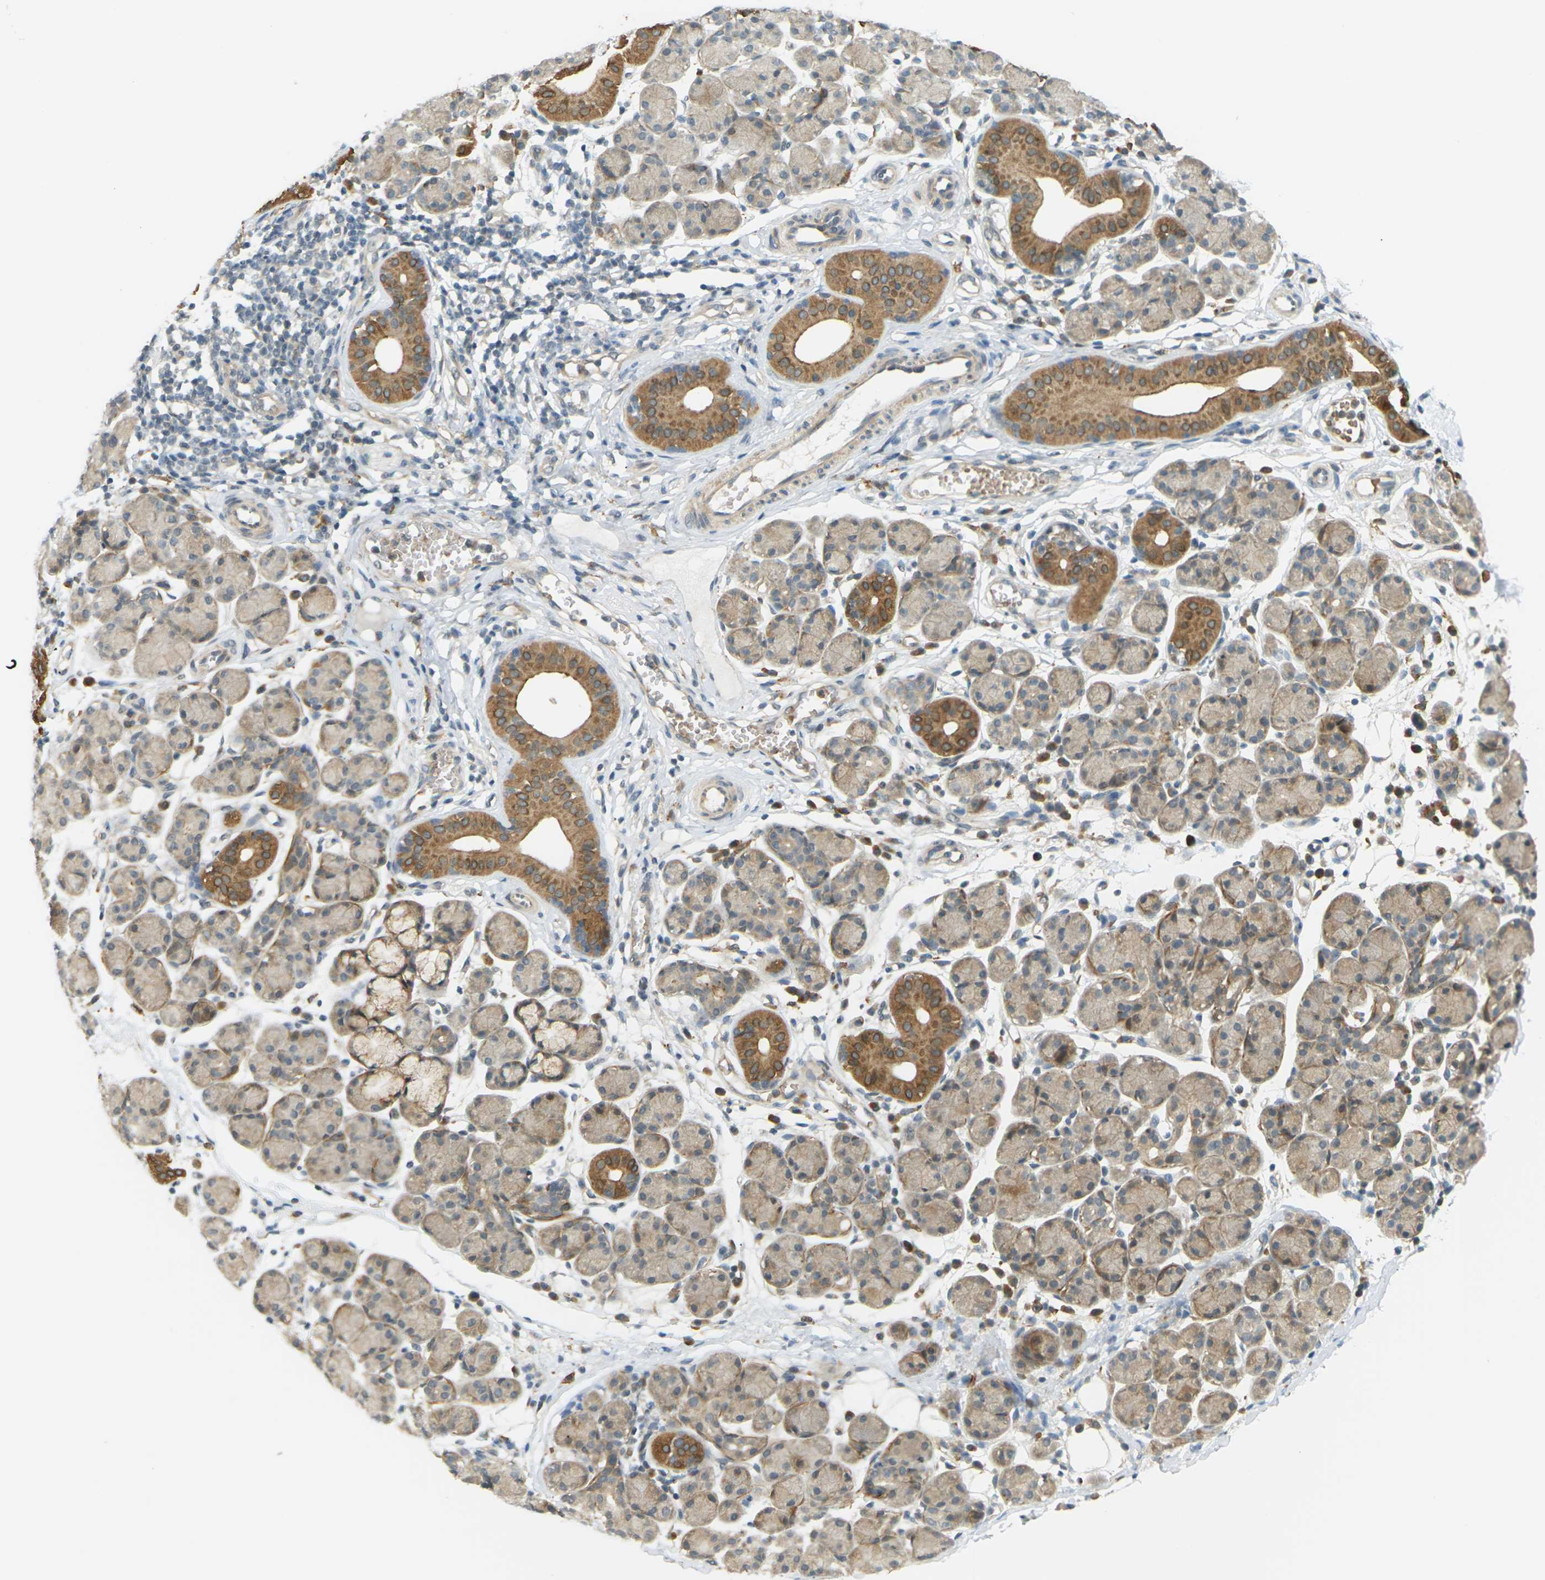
{"staining": {"intensity": "moderate", "quantity": "25%-75%", "location": "cytoplasmic/membranous"}, "tissue": "salivary gland", "cell_type": "Glandular cells", "image_type": "normal", "snomed": [{"axis": "morphology", "description": "Normal tissue, NOS"}, {"axis": "morphology", "description": "Inflammation, NOS"}, {"axis": "topography", "description": "Lymph node"}, {"axis": "topography", "description": "Salivary gland"}], "caption": "Normal salivary gland reveals moderate cytoplasmic/membranous positivity in about 25%-75% of glandular cells, visualized by immunohistochemistry. (Brightfield microscopy of DAB IHC at high magnification).", "gene": "SOCS6", "patient": {"sex": "male", "age": 3}}